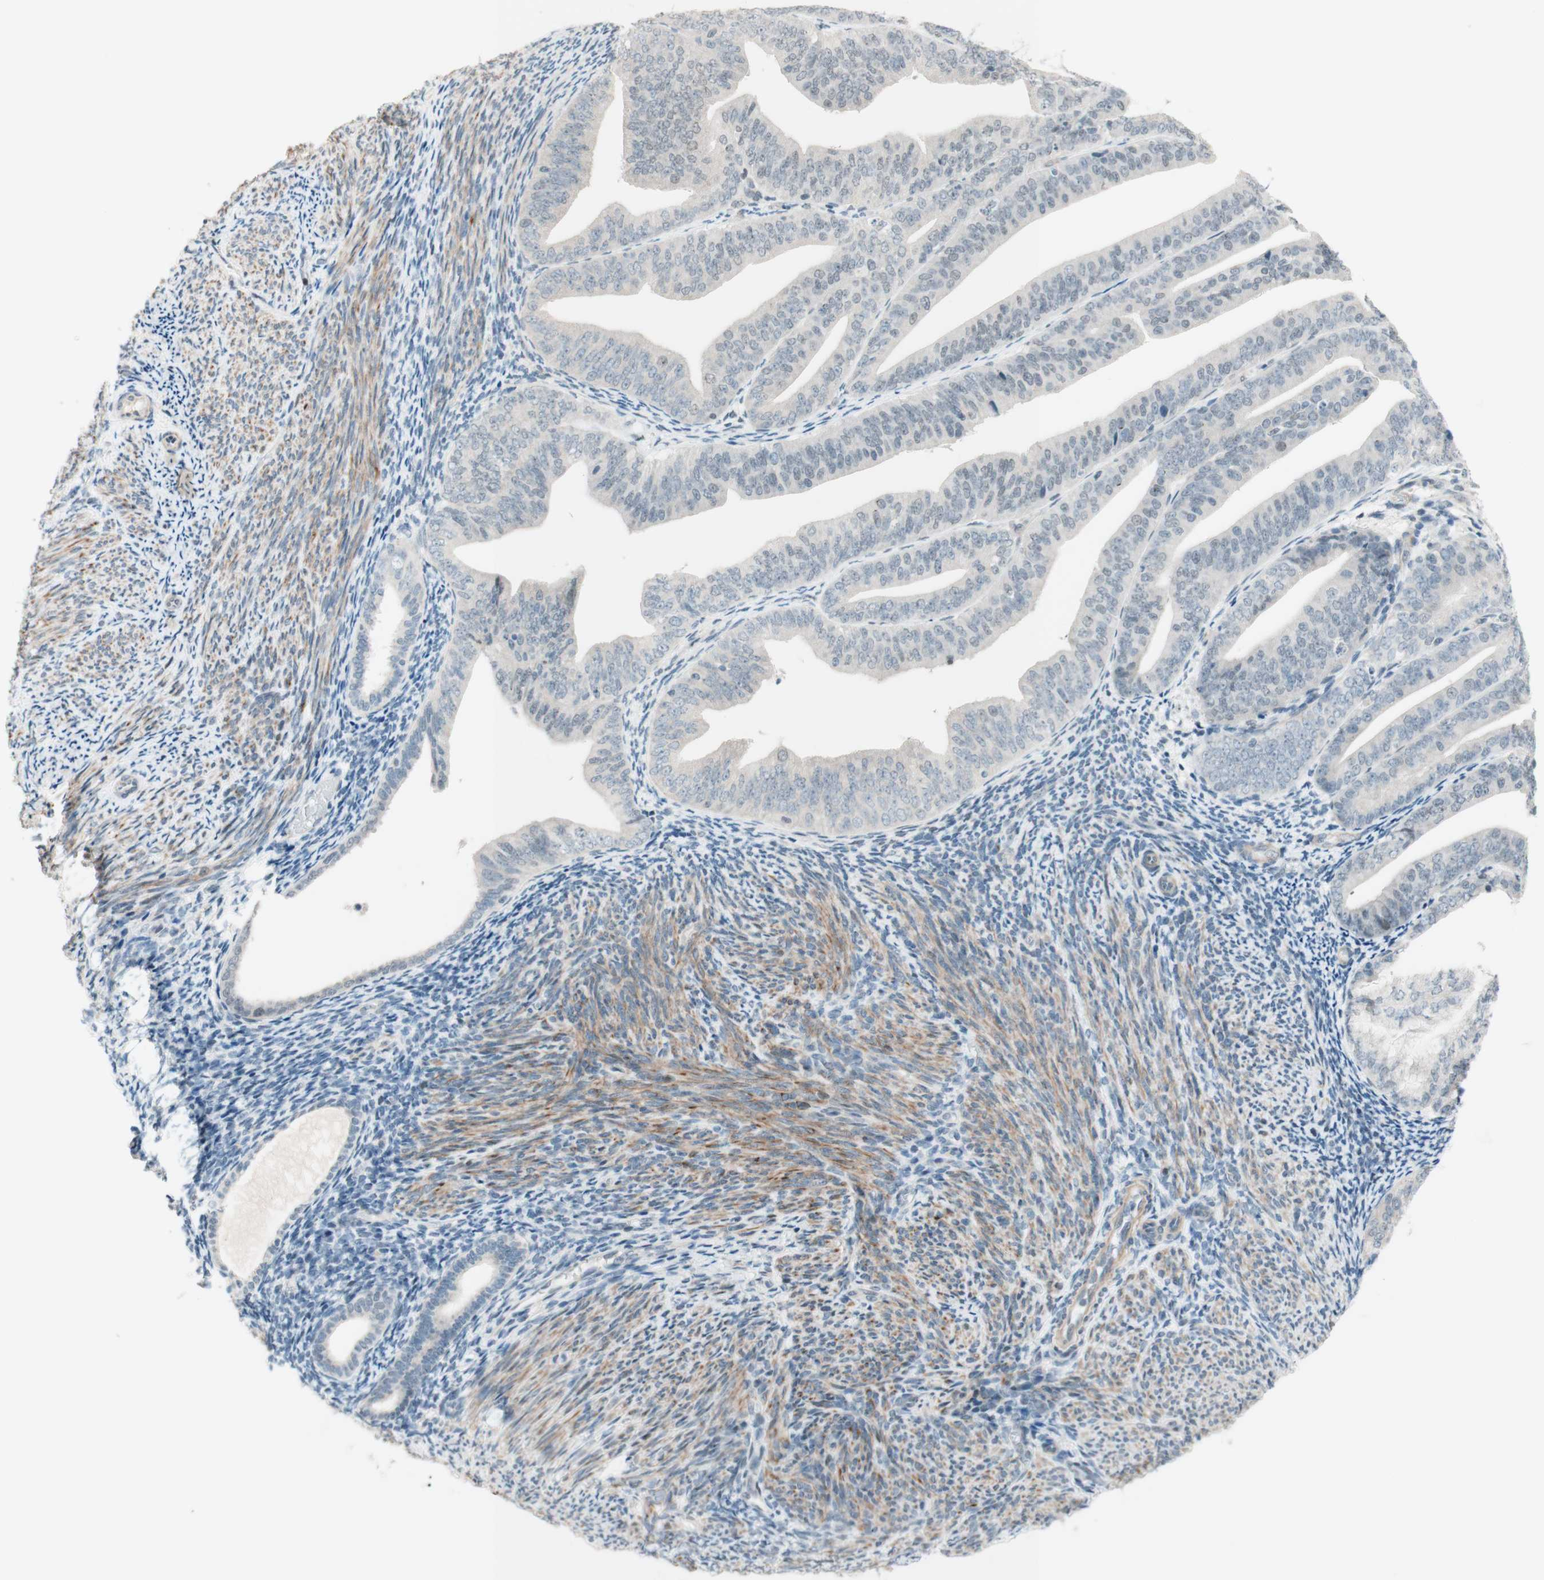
{"staining": {"intensity": "weak", "quantity": "<25%", "location": "nuclear"}, "tissue": "endometrial cancer", "cell_type": "Tumor cells", "image_type": "cancer", "snomed": [{"axis": "morphology", "description": "Adenocarcinoma, NOS"}, {"axis": "topography", "description": "Endometrium"}], "caption": "Immunohistochemistry image of neoplastic tissue: endometrial cancer (adenocarcinoma) stained with DAB exhibits no significant protein expression in tumor cells.", "gene": "JPH1", "patient": {"sex": "female", "age": 63}}